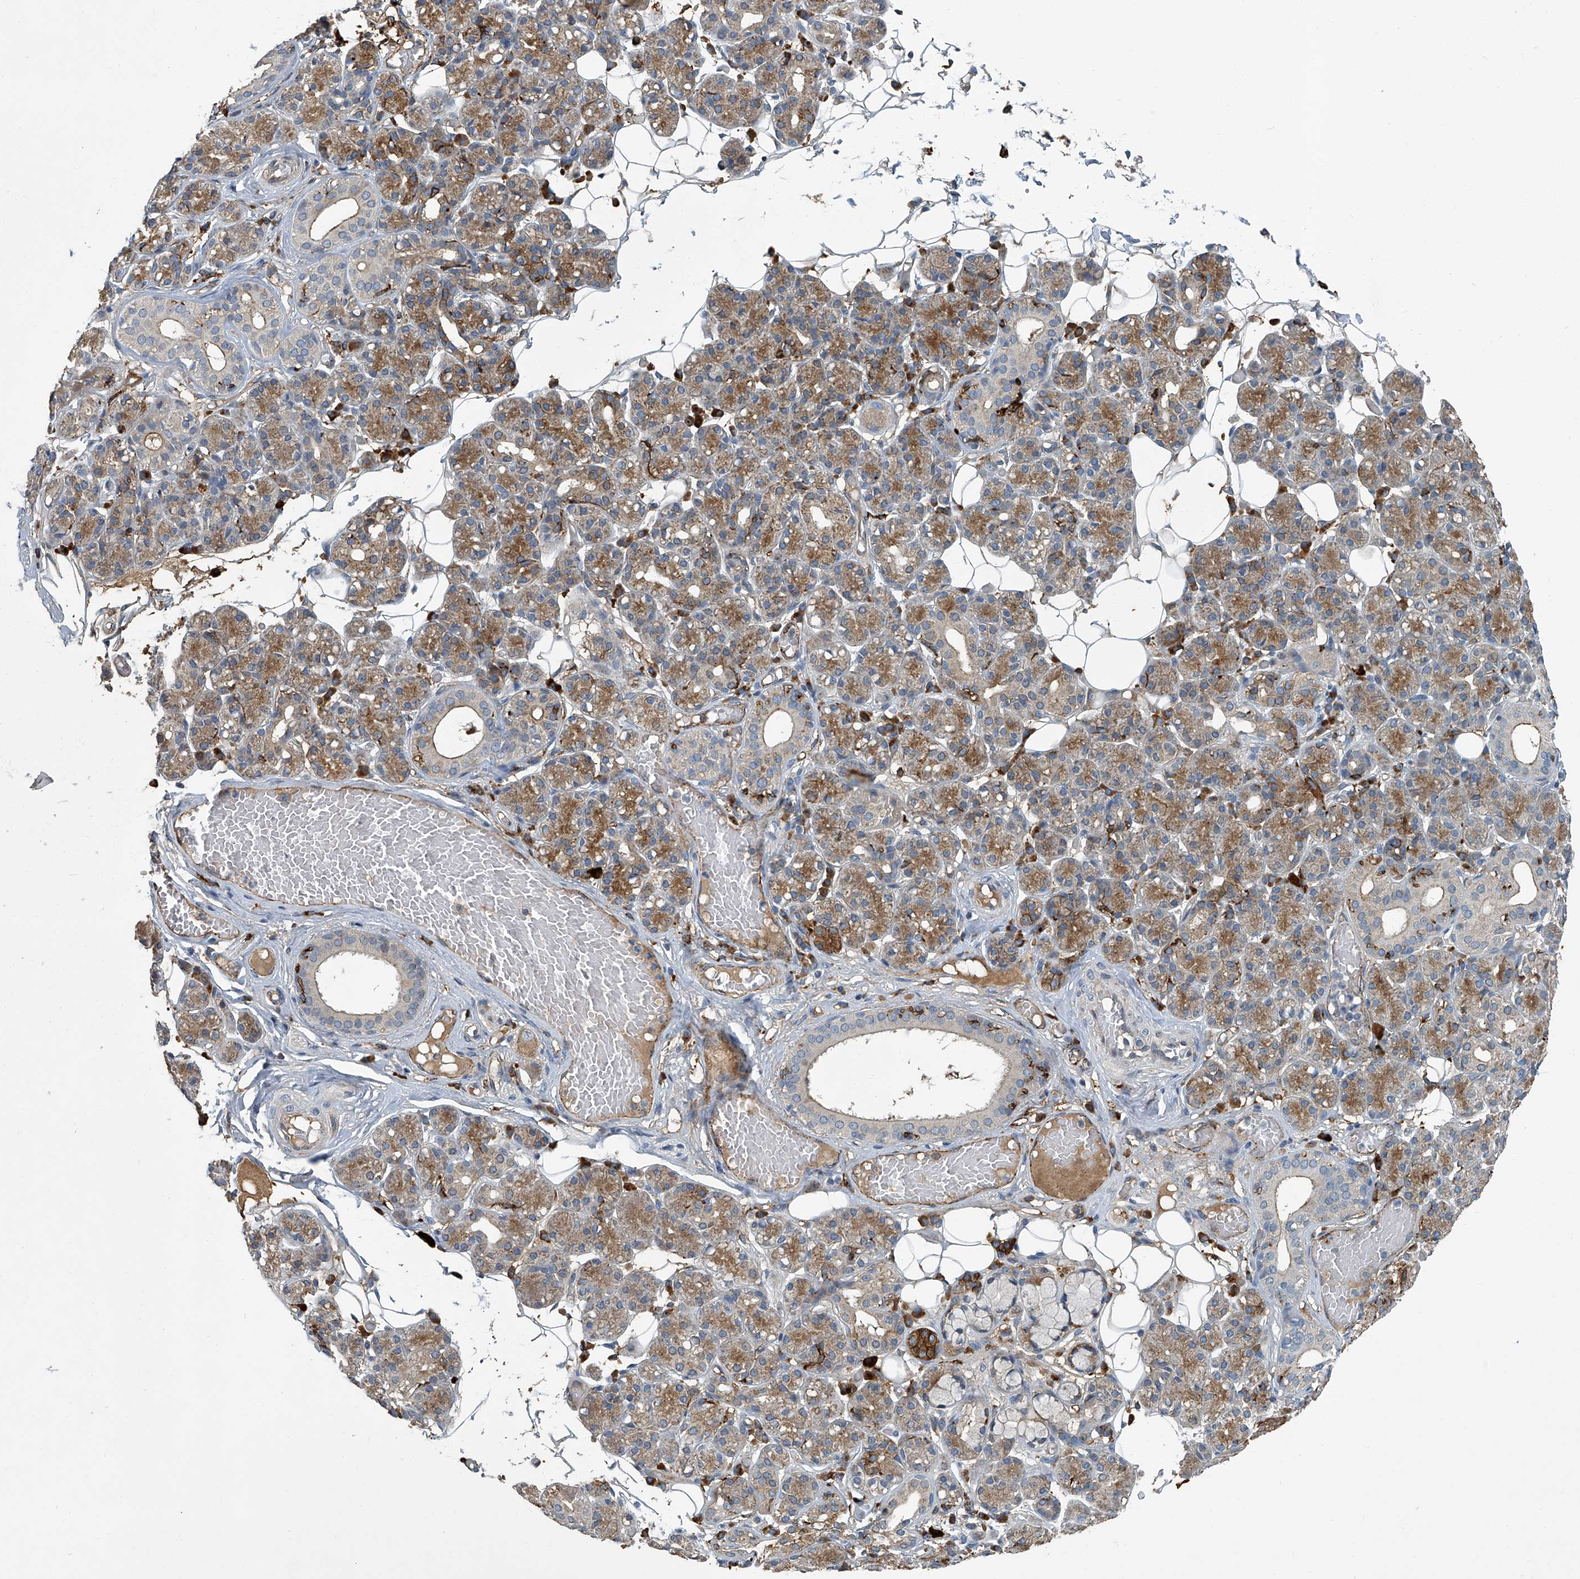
{"staining": {"intensity": "moderate", "quantity": "25%-75%", "location": "cytoplasmic/membranous"}, "tissue": "salivary gland", "cell_type": "Glandular cells", "image_type": "normal", "snomed": [{"axis": "morphology", "description": "Normal tissue, NOS"}, {"axis": "topography", "description": "Salivary gland"}], "caption": "A photomicrograph of human salivary gland stained for a protein displays moderate cytoplasmic/membranous brown staining in glandular cells.", "gene": "FAM167A", "patient": {"sex": "male", "age": 63}}